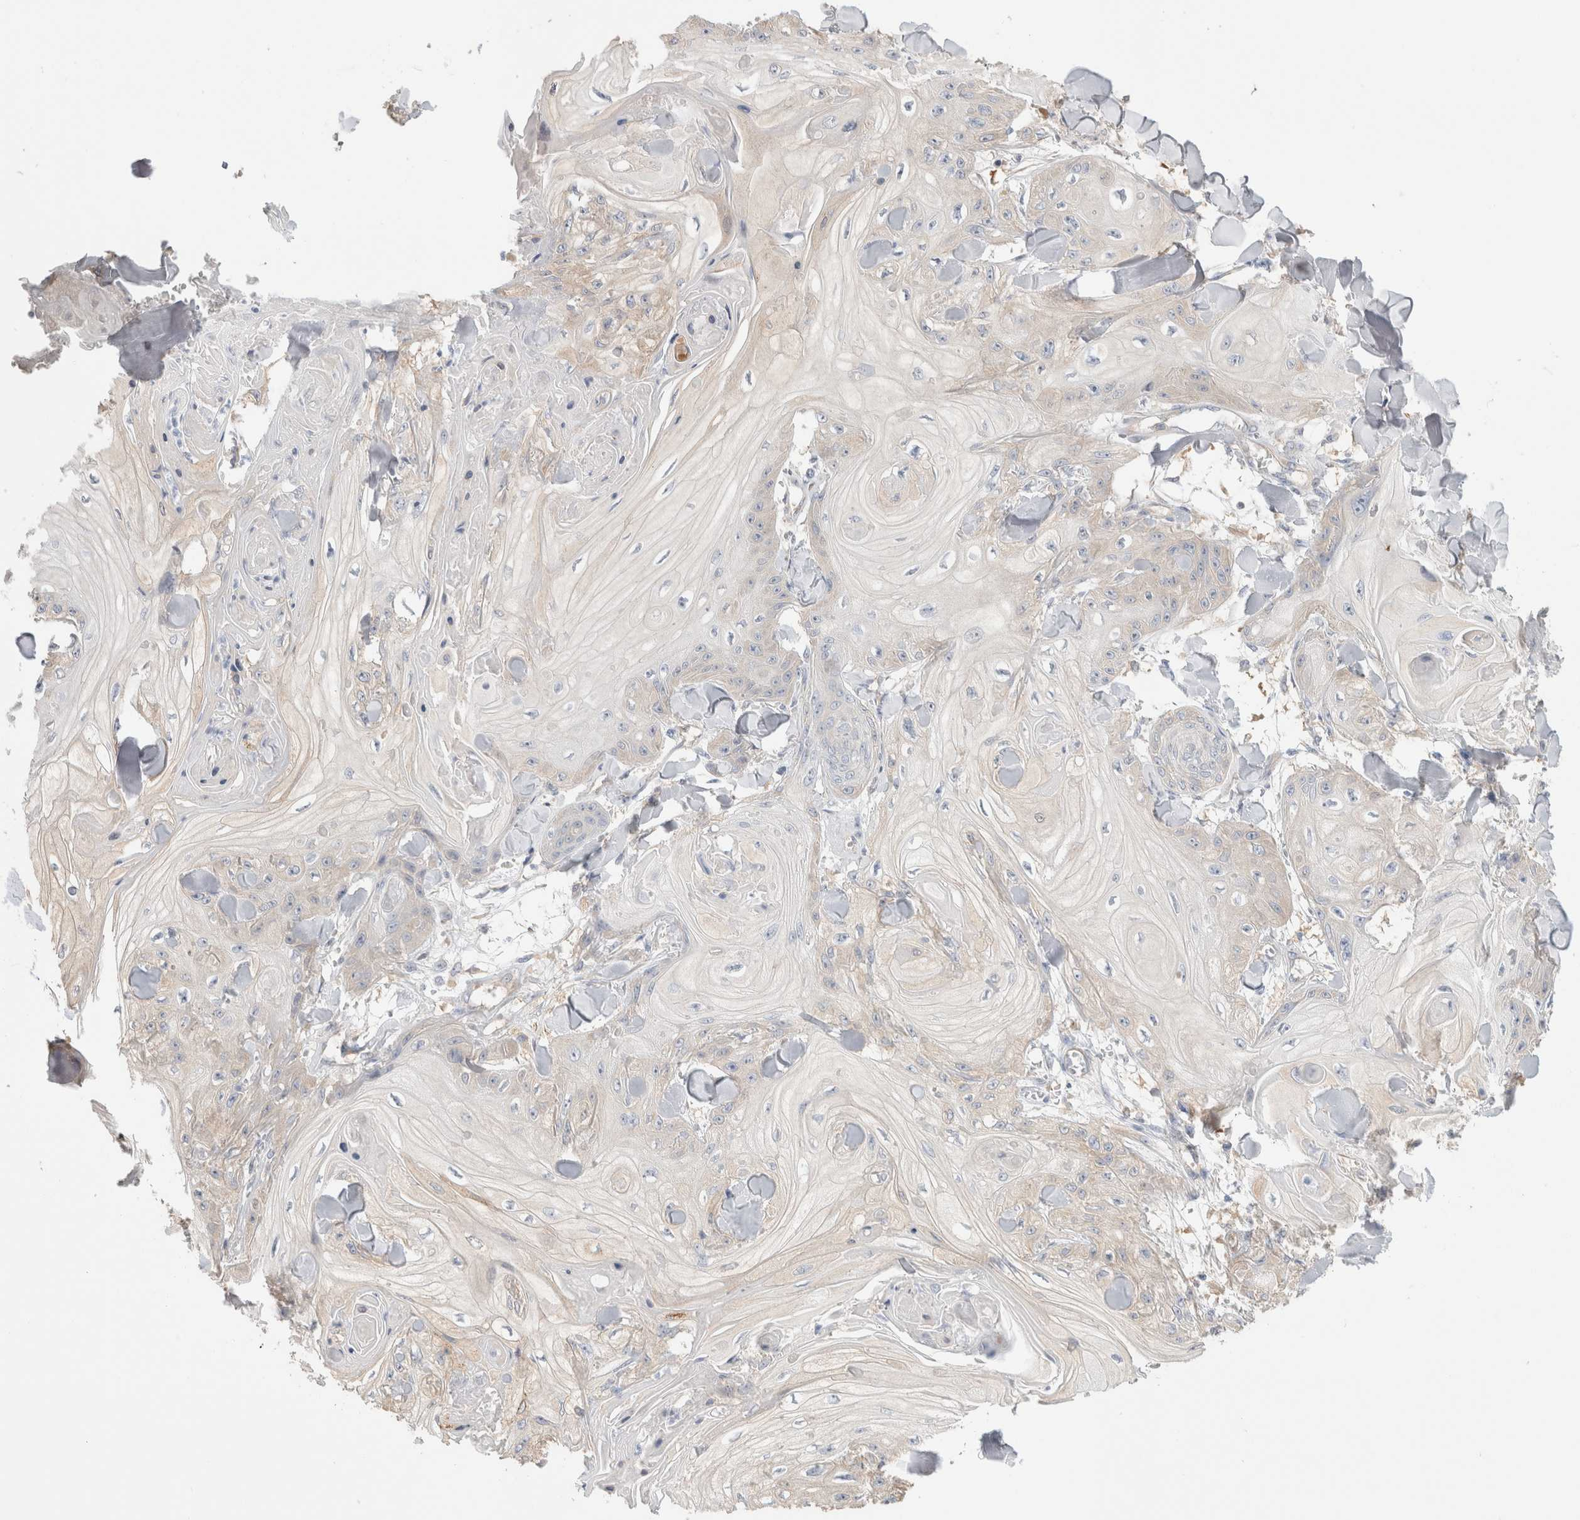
{"staining": {"intensity": "negative", "quantity": "none", "location": "none"}, "tissue": "skin cancer", "cell_type": "Tumor cells", "image_type": "cancer", "snomed": [{"axis": "morphology", "description": "Squamous cell carcinoma, NOS"}, {"axis": "topography", "description": "Skin"}], "caption": "There is no significant staining in tumor cells of skin cancer (squamous cell carcinoma).", "gene": "CAPN2", "patient": {"sex": "male", "age": 74}}